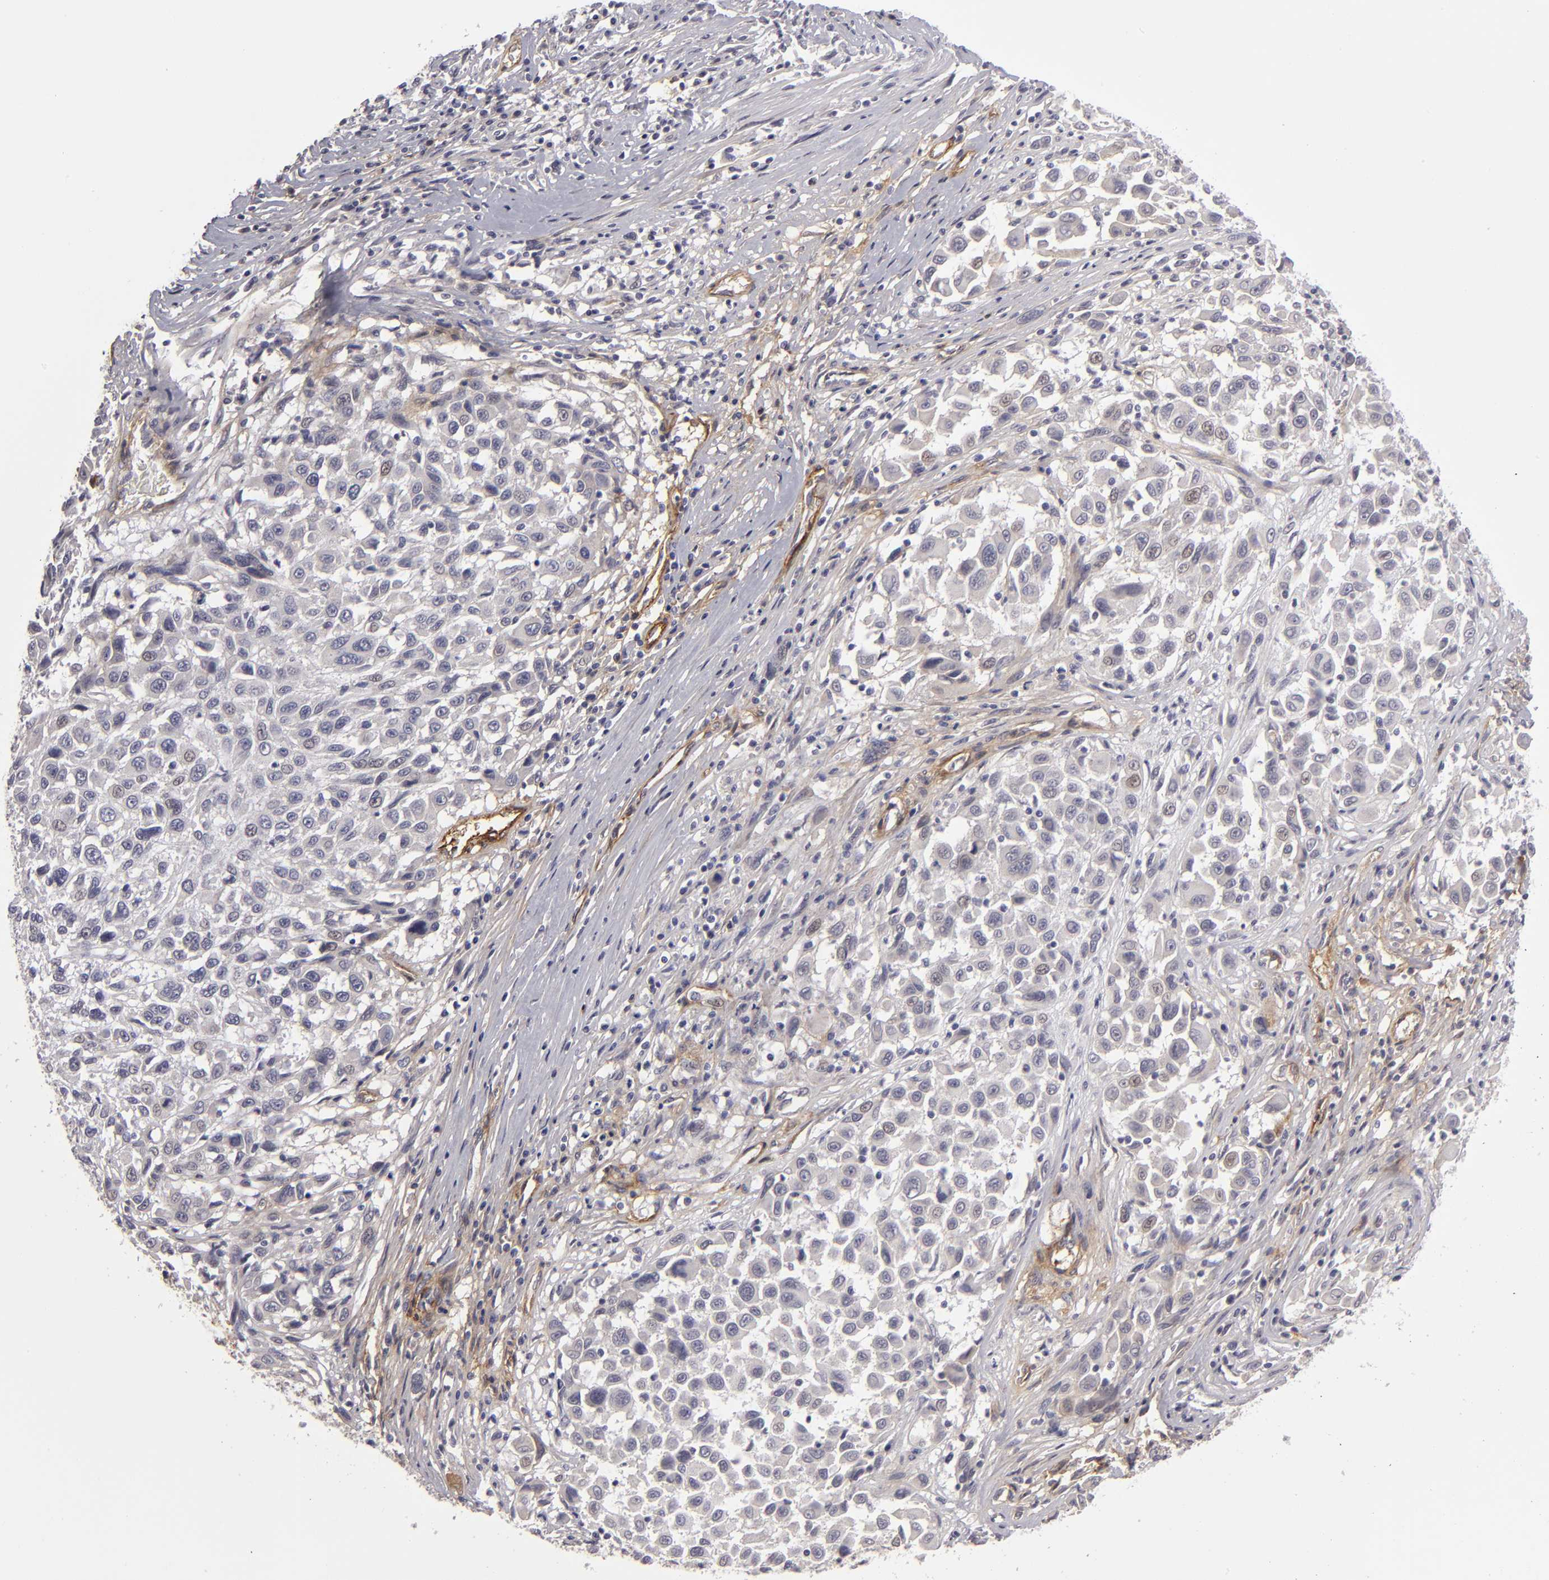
{"staining": {"intensity": "weak", "quantity": "<25%", "location": "nuclear"}, "tissue": "melanoma", "cell_type": "Tumor cells", "image_type": "cancer", "snomed": [{"axis": "morphology", "description": "Malignant melanoma, Metastatic site"}, {"axis": "topography", "description": "Lymph node"}], "caption": "The photomicrograph shows no staining of tumor cells in melanoma.", "gene": "ZNF175", "patient": {"sex": "male", "age": 61}}